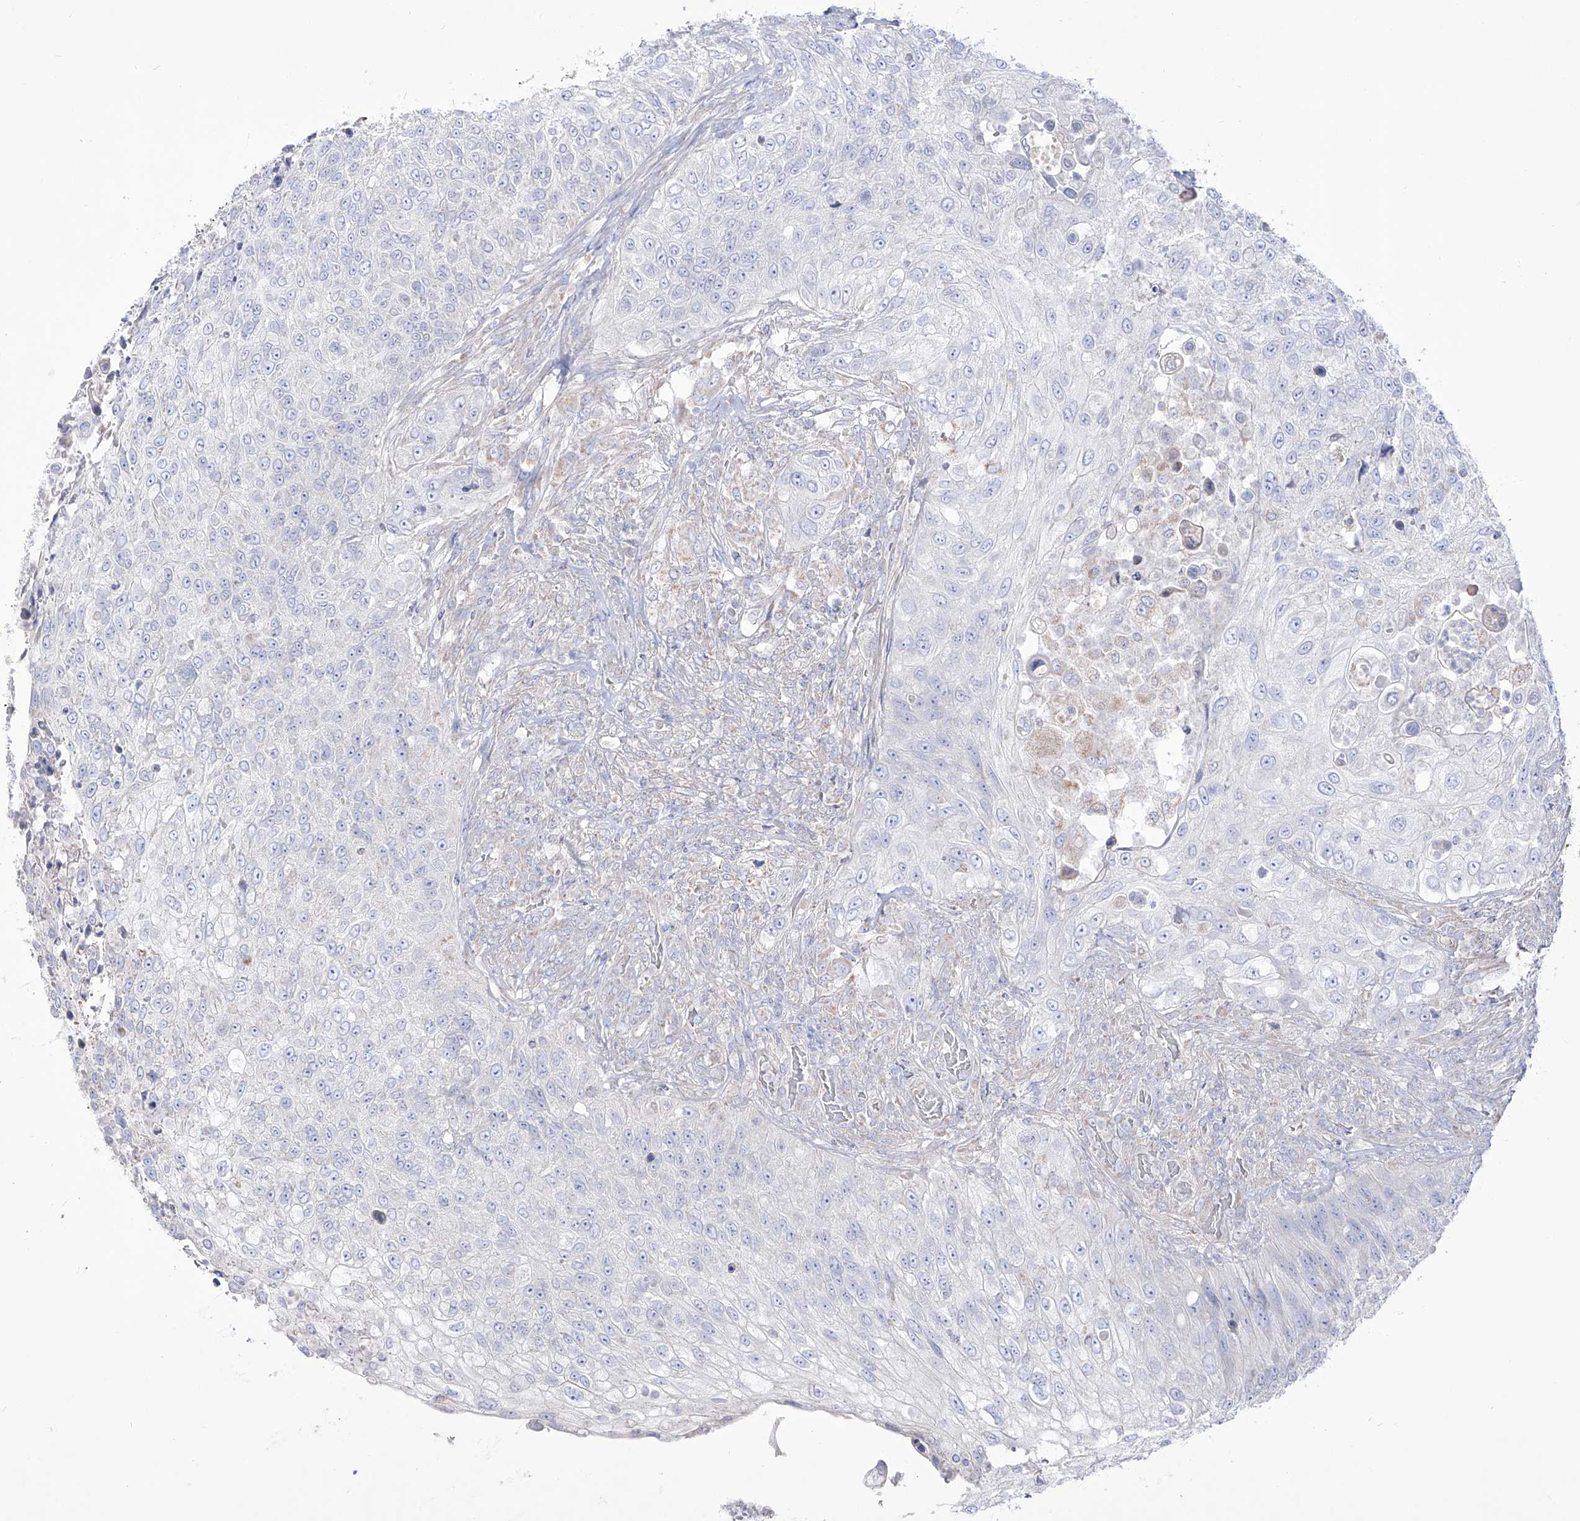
{"staining": {"intensity": "negative", "quantity": "none", "location": "none"}, "tissue": "urothelial cancer", "cell_type": "Tumor cells", "image_type": "cancer", "snomed": [{"axis": "morphology", "description": "Urothelial carcinoma, High grade"}, {"axis": "topography", "description": "Urinary bladder"}], "caption": "Immunohistochemical staining of human high-grade urothelial carcinoma shows no significant expression in tumor cells.", "gene": "RCHY1", "patient": {"sex": "female", "age": 60}}